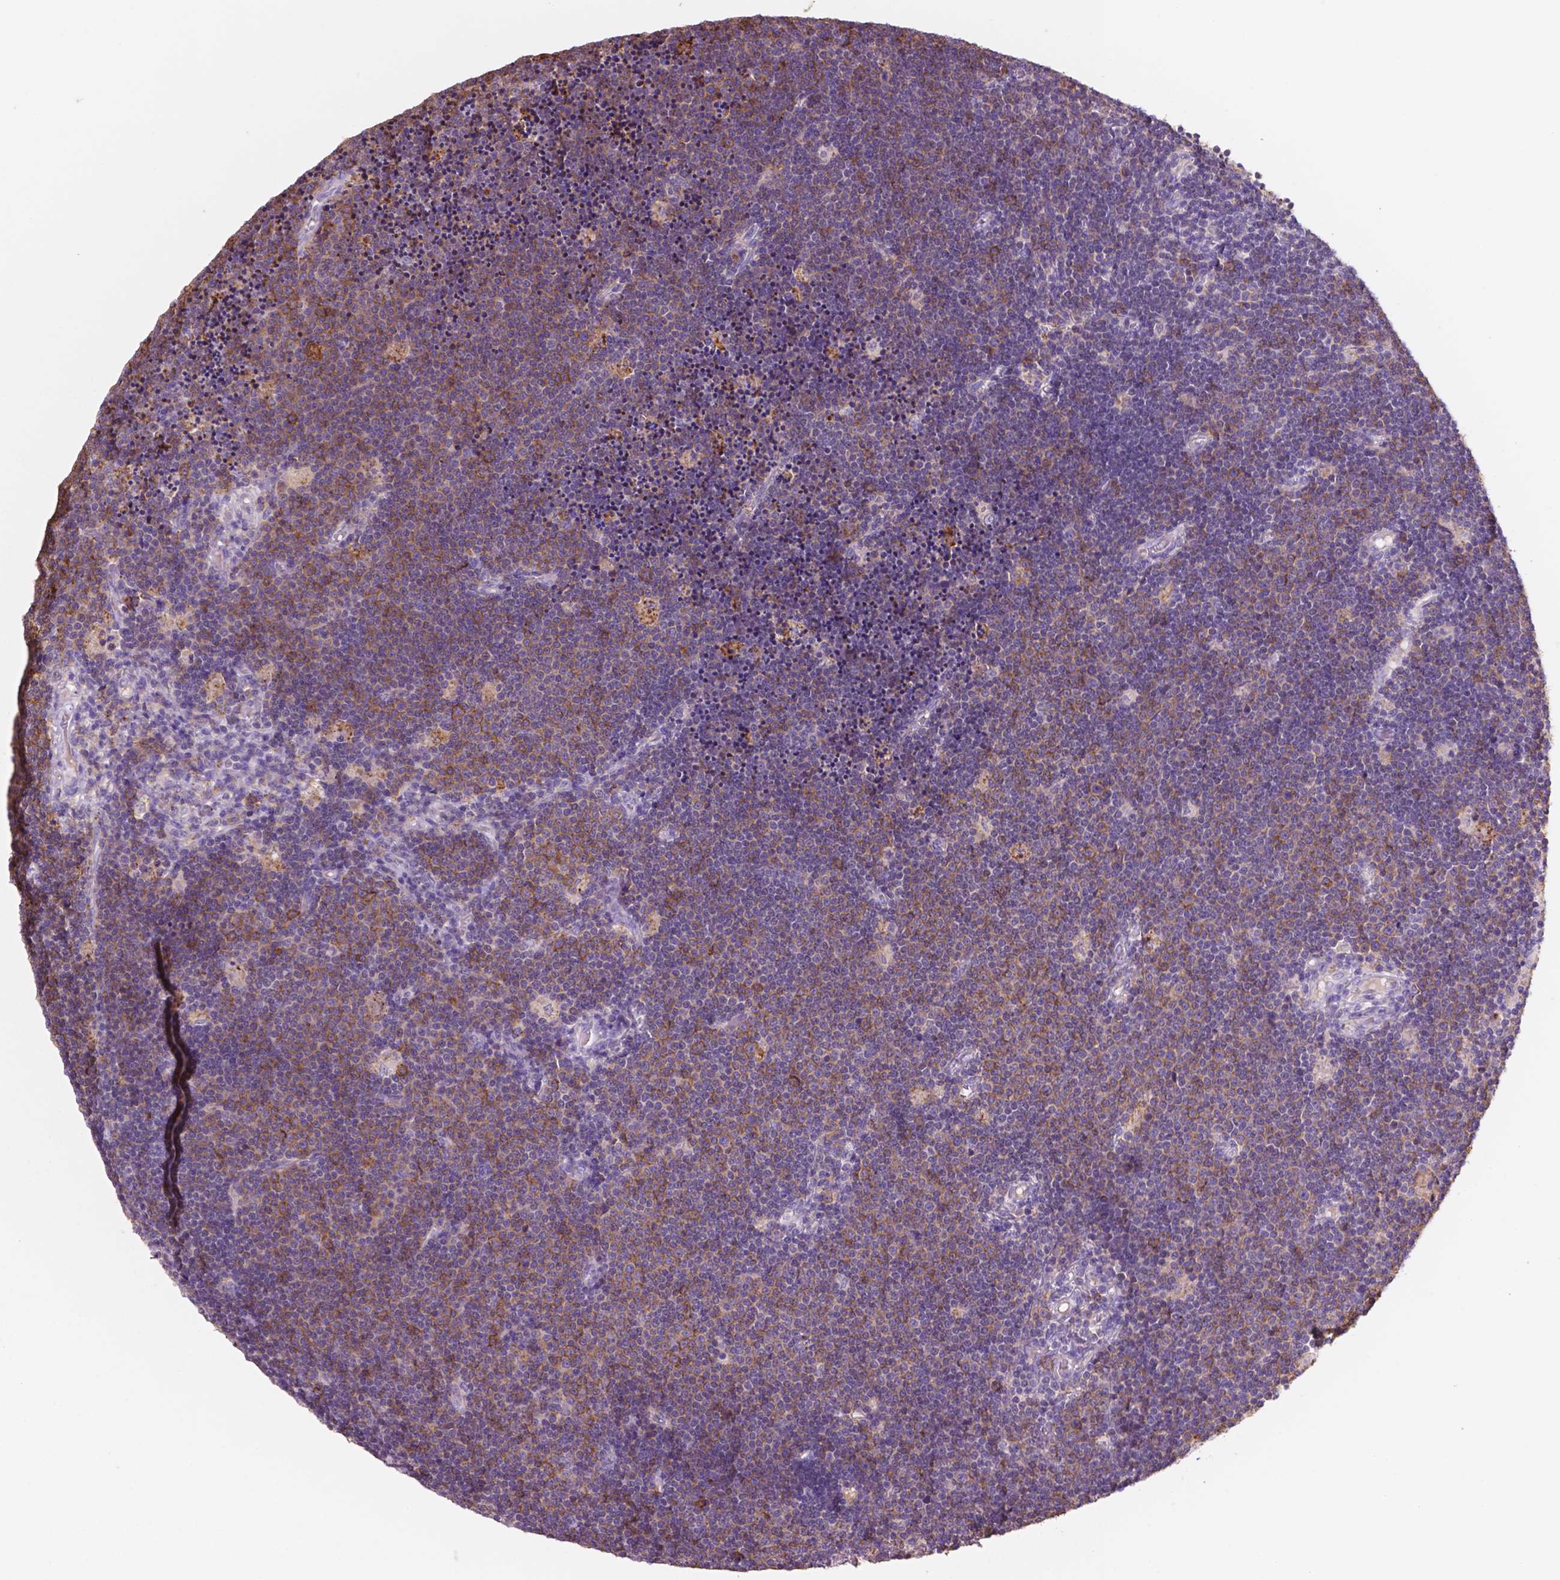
{"staining": {"intensity": "weak", "quantity": "25%-75%", "location": "cytoplasmic/membranous"}, "tissue": "lymphoma", "cell_type": "Tumor cells", "image_type": "cancer", "snomed": [{"axis": "morphology", "description": "Malignant lymphoma, non-Hodgkin's type, Low grade"}, {"axis": "topography", "description": "Brain"}], "caption": "DAB (3,3'-diaminobenzidine) immunohistochemical staining of lymphoma exhibits weak cytoplasmic/membranous protein expression in approximately 25%-75% of tumor cells.", "gene": "MKRN2OS", "patient": {"sex": "female", "age": 66}}